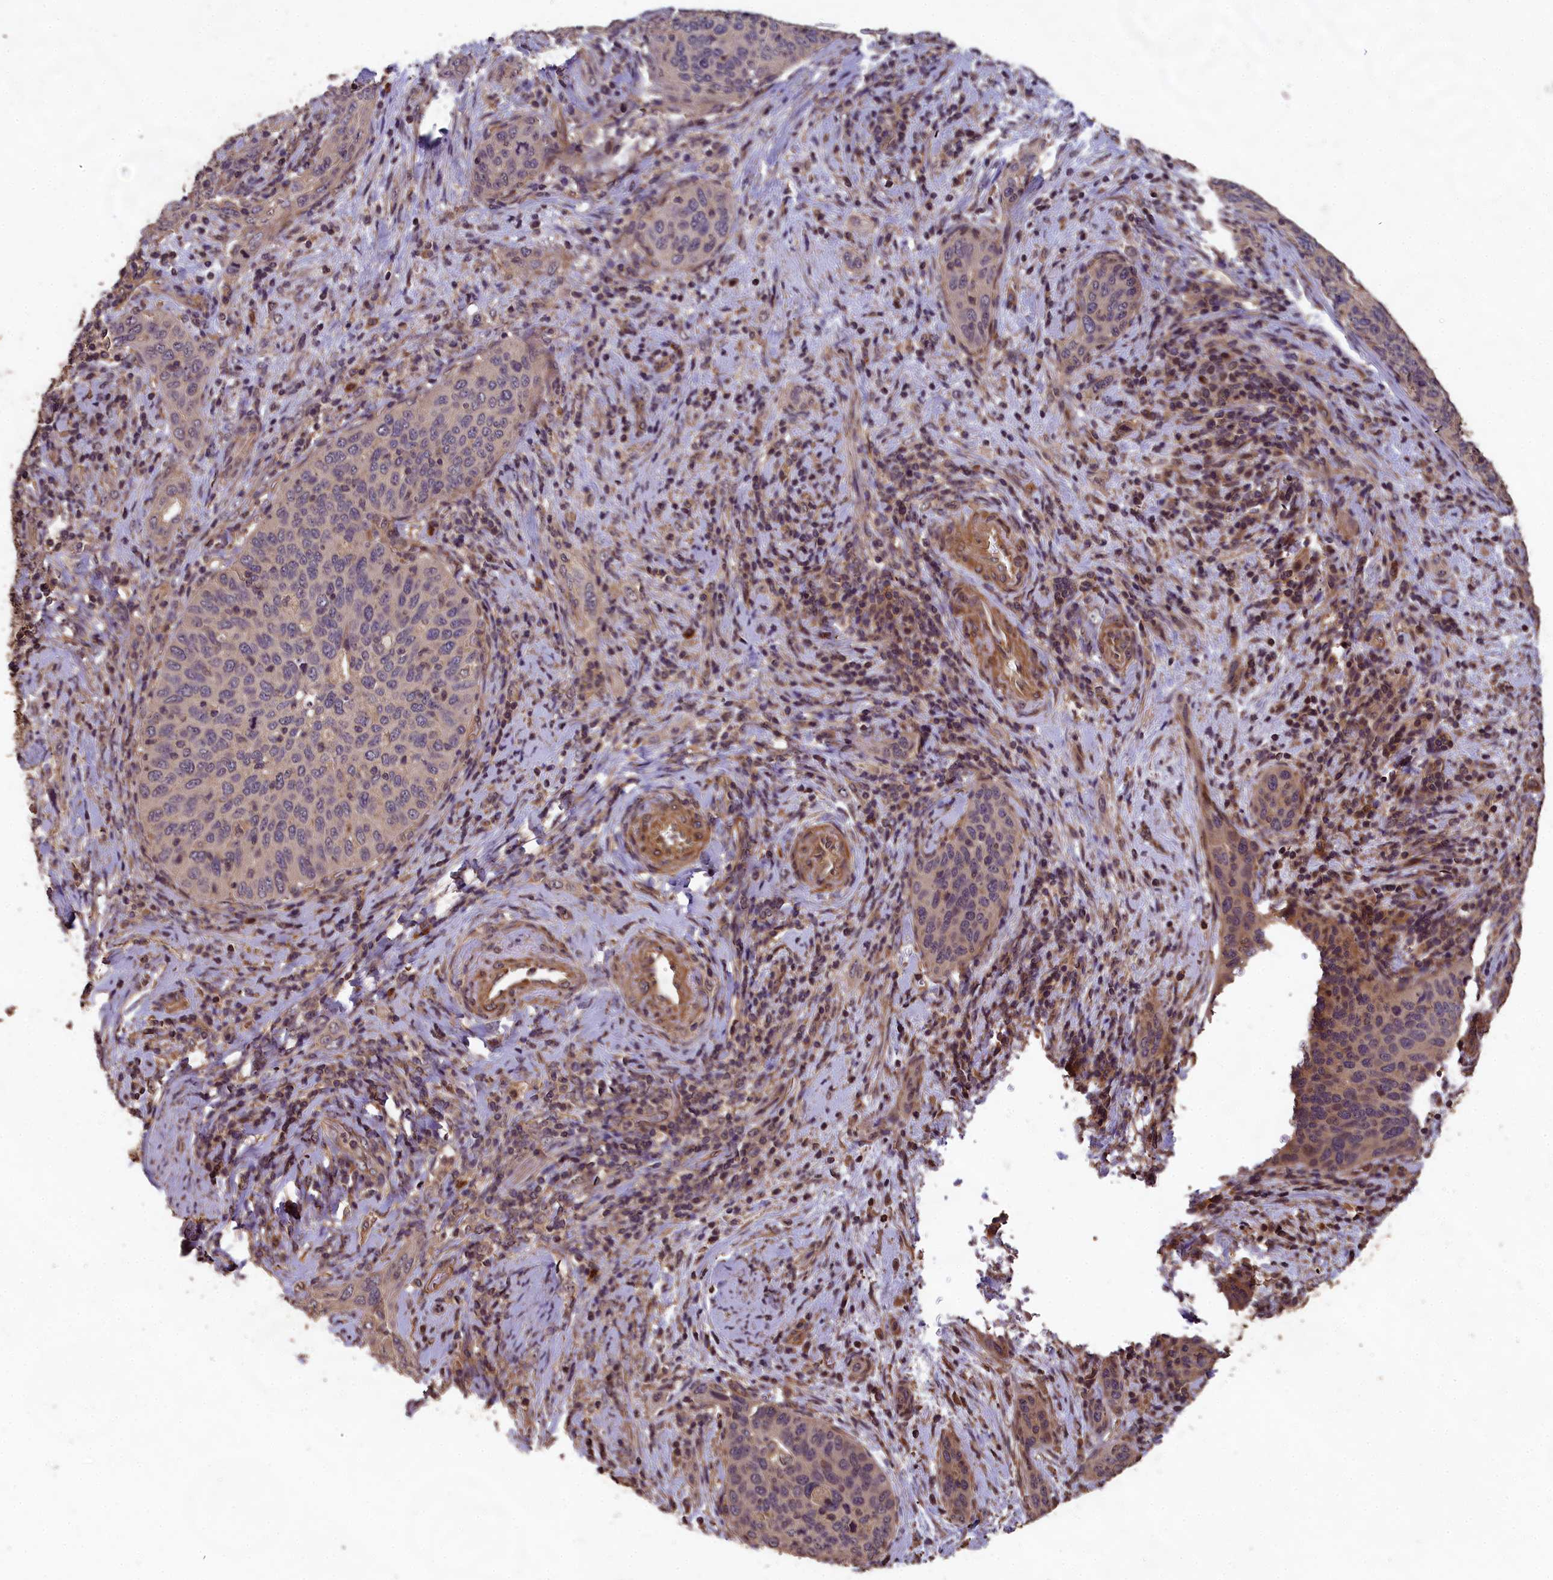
{"staining": {"intensity": "negative", "quantity": "none", "location": "none"}, "tissue": "cervical cancer", "cell_type": "Tumor cells", "image_type": "cancer", "snomed": [{"axis": "morphology", "description": "Squamous cell carcinoma, NOS"}, {"axis": "topography", "description": "Cervix"}], "caption": "This histopathology image is of cervical cancer stained with immunohistochemistry to label a protein in brown with the nuclei are counter-stained blue. There is no expression in tumor cells. (Immunohistochemistry (ihc), brightfield microscopy, high magnification).", "gene": "CHD9", "patient": {"sex": "female", "age": 60}}